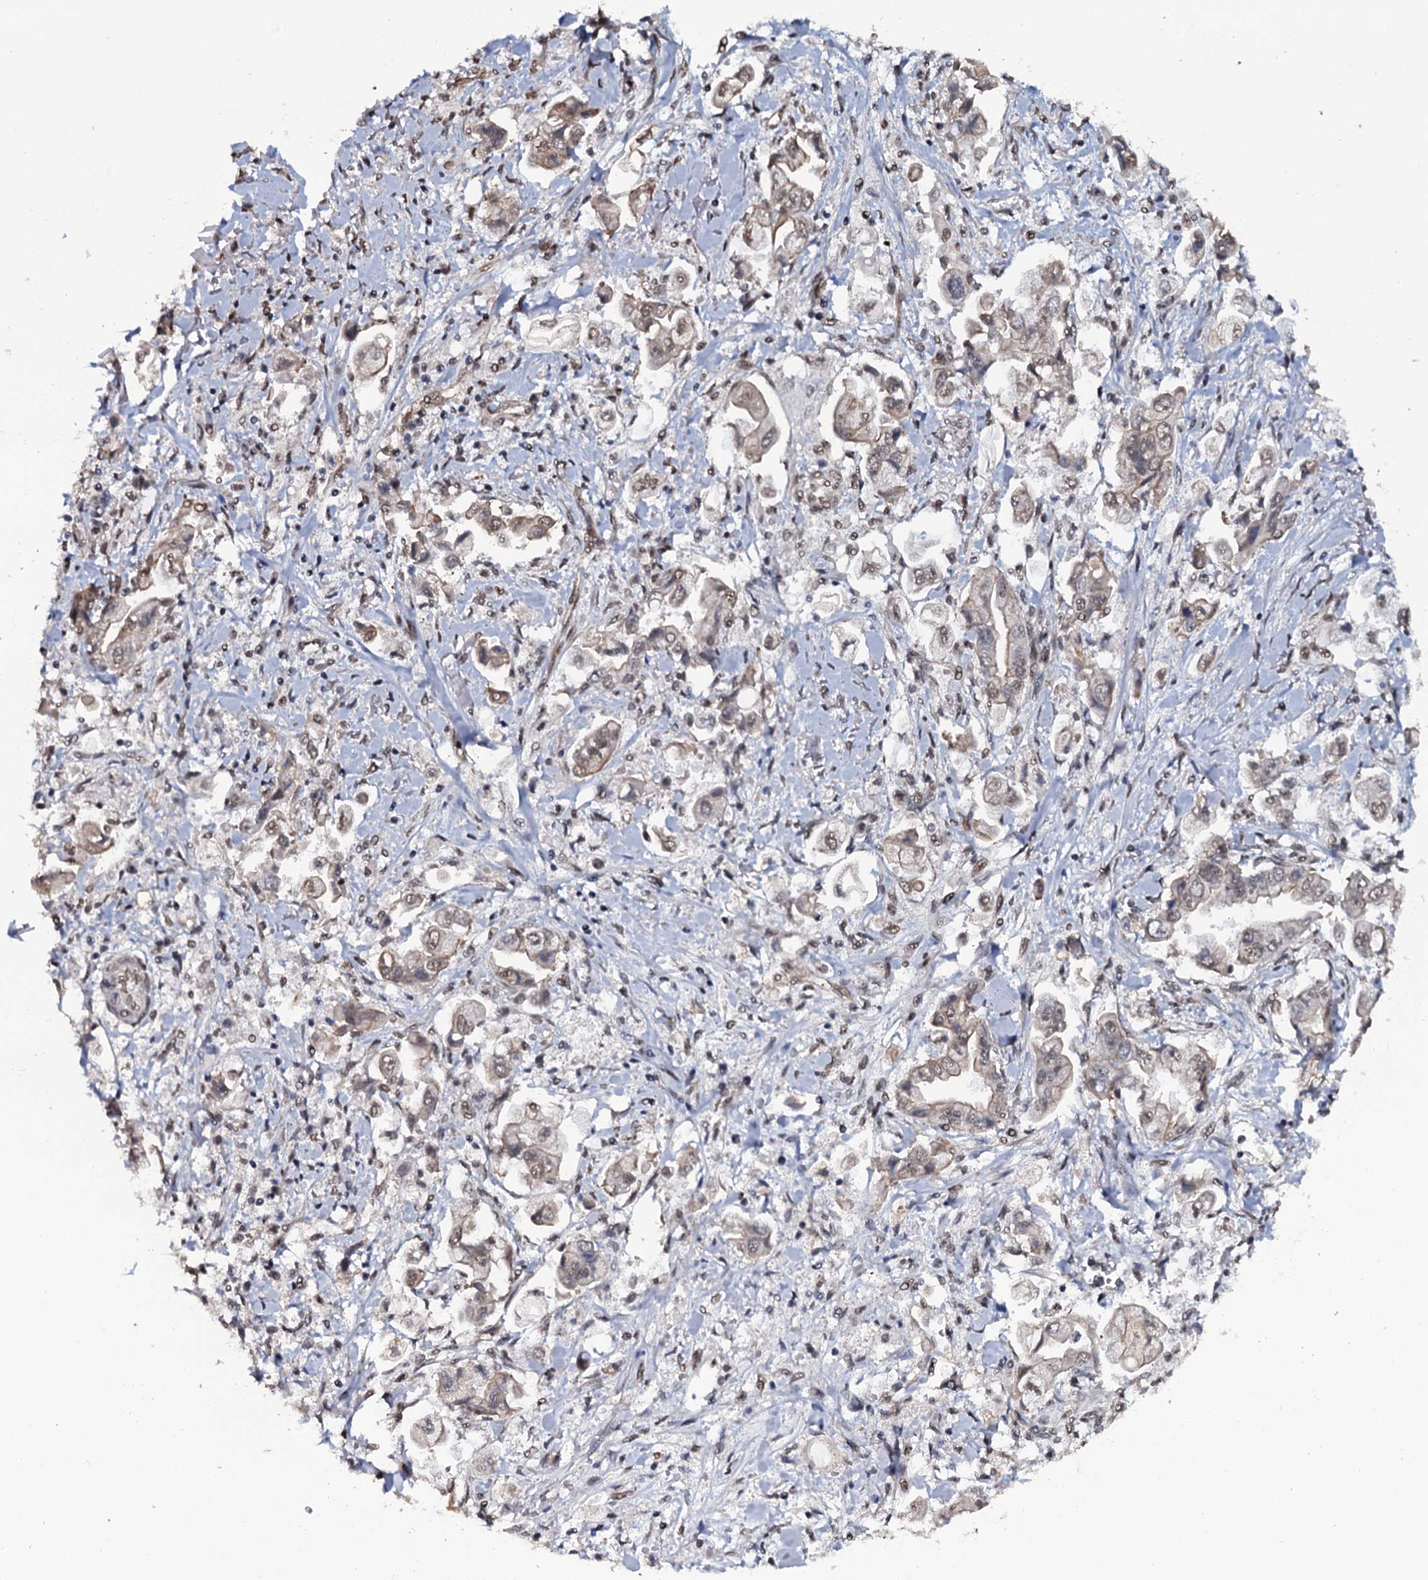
{"staining": {"intensity": "weak", "quantity": "25%-75%", "location": "cytoplasmic/membranous,nuclear"}, "tissue": "stomach cancer", "cell_type": "Tumor cells", "image_type": "cancer", "snomed": [{"axis": "morphology", "description": "Adenocarcinoma, NOS"}, {"axis": "topography", "description": "Stomach"}], "caption": "High-power microscopy captured an IHC histopathology image of adenocarcinoma (stomach), revealing weak cytoplasmic/membranous and nuclear staining in approximately 25%-75% of tumor cells. The protein is shown in brown color, while the nuclei are stained blue.", "gene": "SH2D4B", "patient": {"sex": "male", "age": 62}}